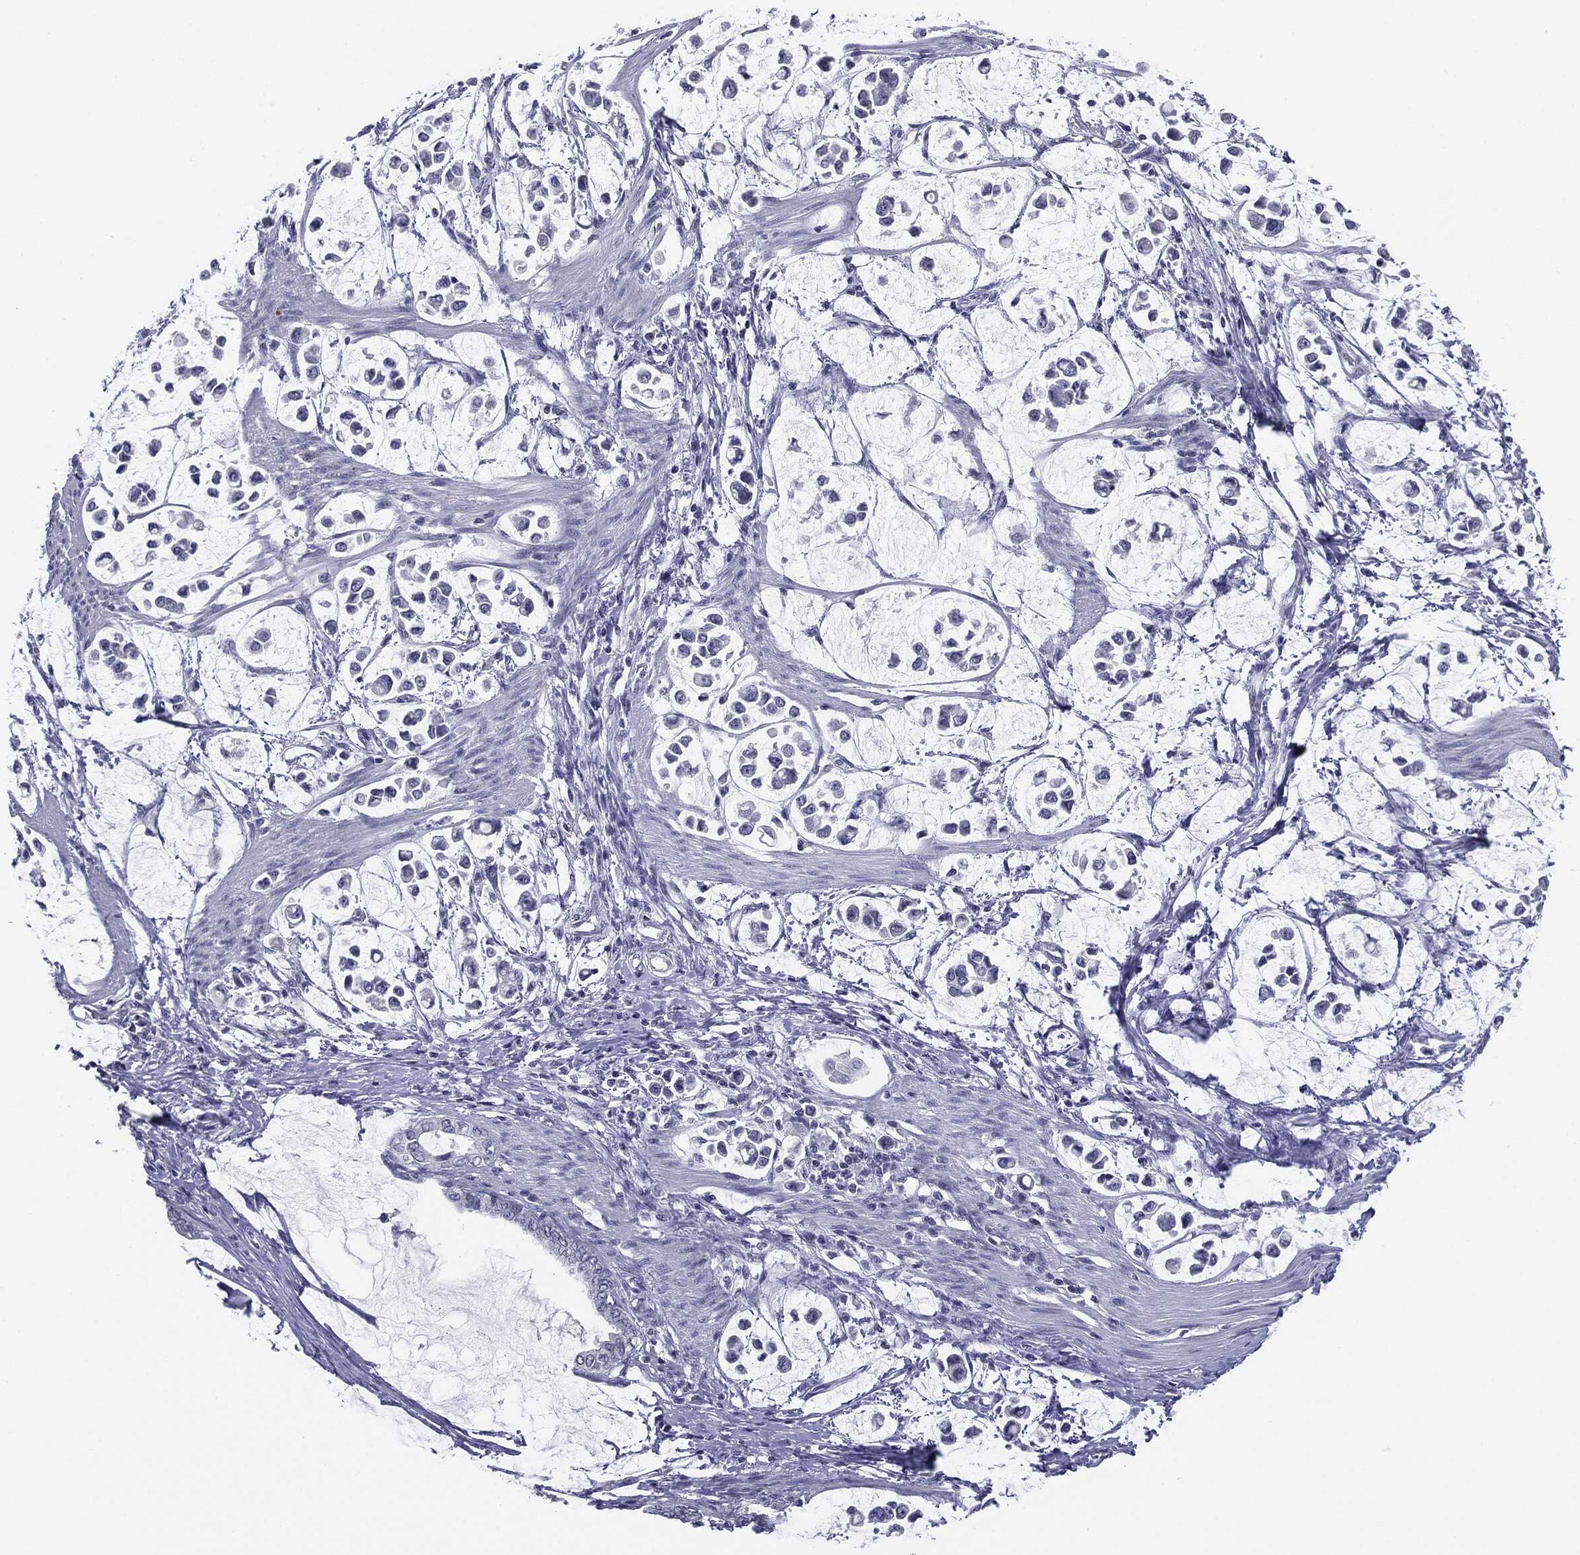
{"staining": {"intensity": "negative", "quantity": "none", "location": "none"}, "tissue": "stomach cancer", "cell_type": "Tumor cells", "image_type": "cancer", "snomed": [{"axis": "morphology", "description": "Adenocarcinoma, NOS"}, {"axis": "topography", "description": "Stomach"}], "caption": "Immunohistochemistry (IHC) micrograph of human stomach adenocarcinoma stained for a protein (brown), which reveals no positivity in tumor cells. The staining was performed using DAB (3,3'-diaminobenzidine) to visualize the protein expression in brown, while the nuclei were stained in blue with hematoxylin (Magnification: 20x).", "gene": "SERPINB4", "patient": {"sex": "male", "age": 82}}